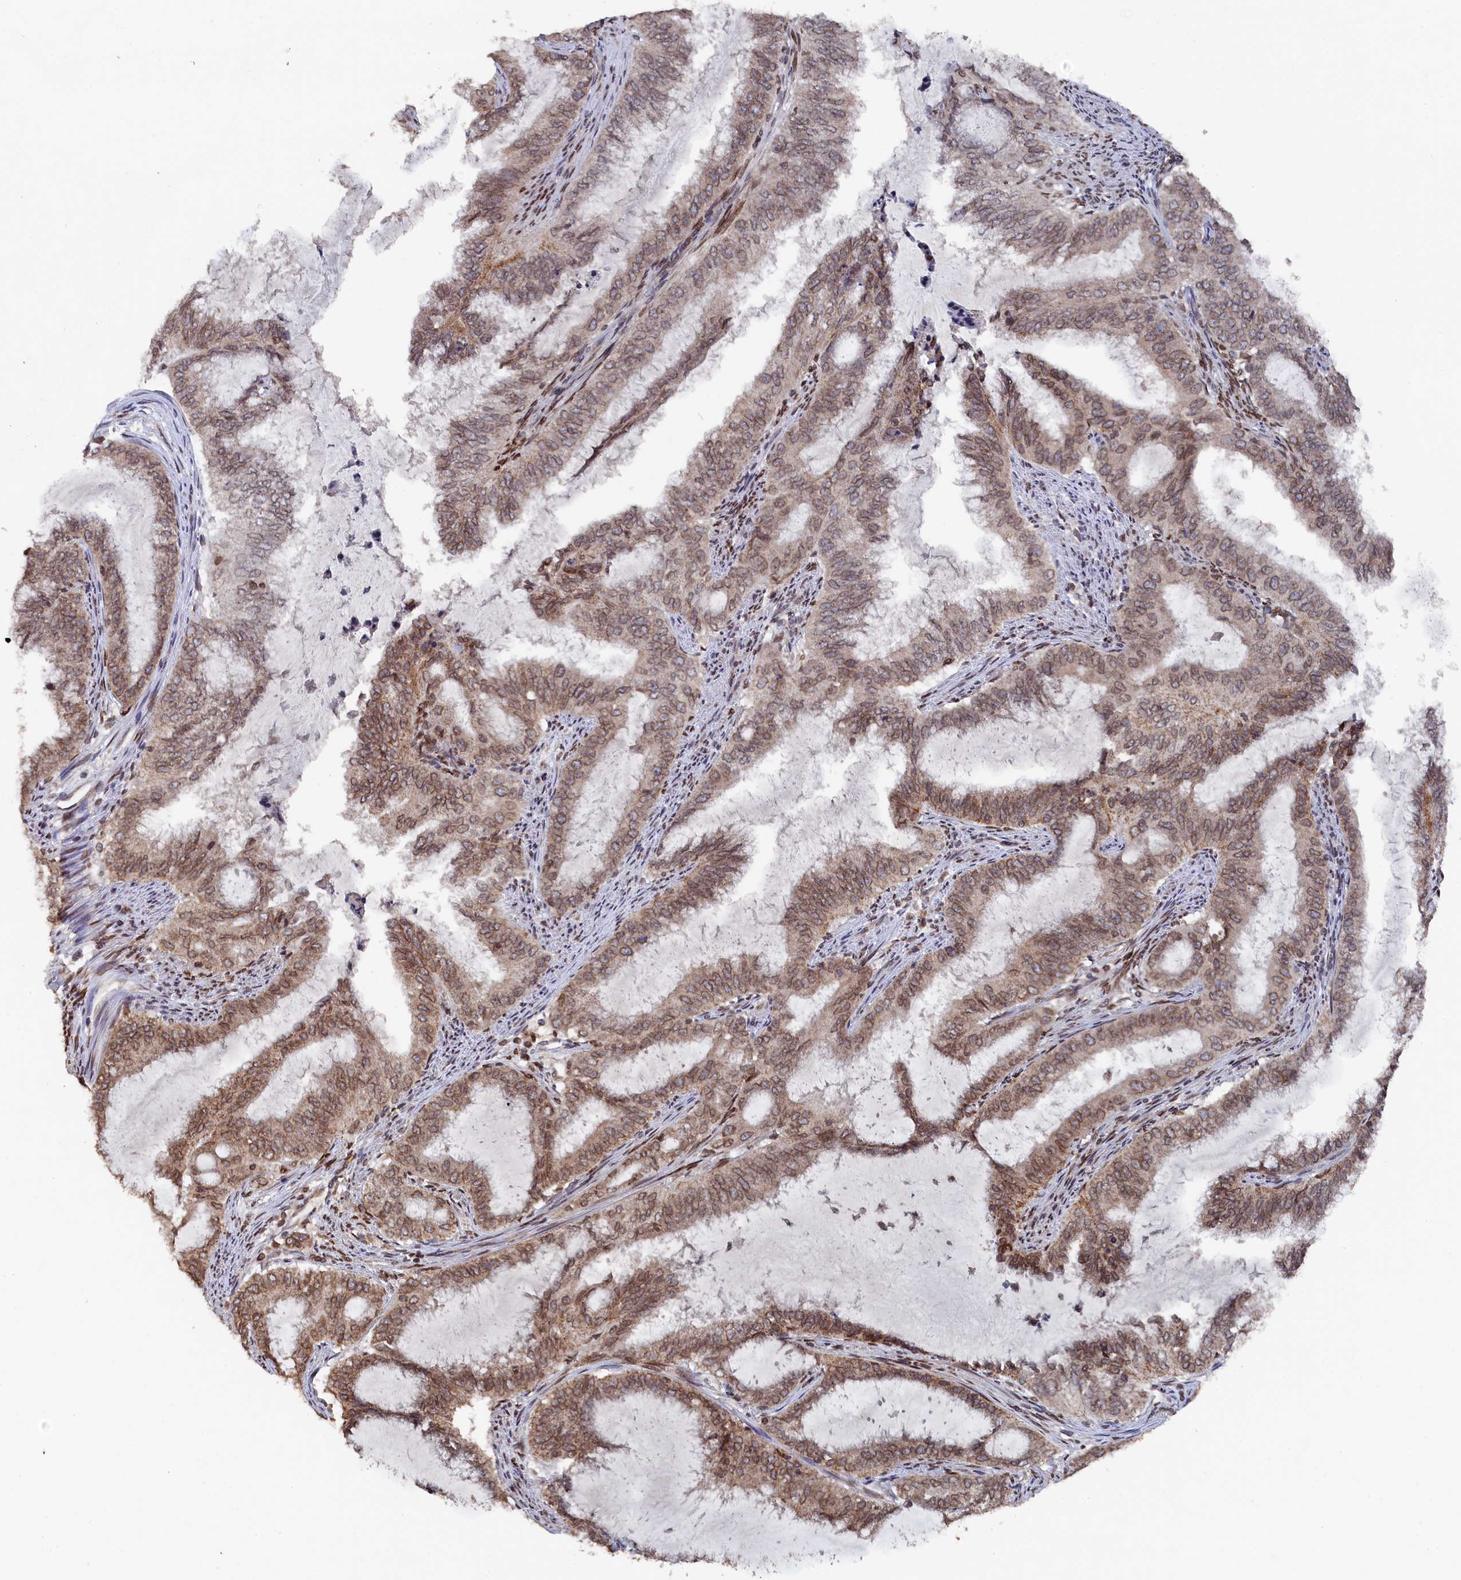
{"staining": {"intensity": "moderate", "quantity": ">75%", "location": "cytoplasmic/membranous,nuclear"}, "tissue": "endometrial cancer", "cell_type": "Tumor cells", "image_type": "cancer", "snomed": [{"axis": "morphology", "description": "Adenocarcinoma, NOS"}, {"axis": "topography", "description": "Endometrium"}], "caption": "Tumor cells reveal moderate cytoplasmic/membranous and nuclear staining in about >75% of cells in endometrial adenocarcinoma.", "gene": "ANKEF1", "patient": {"sex": "female", "age": 51}}